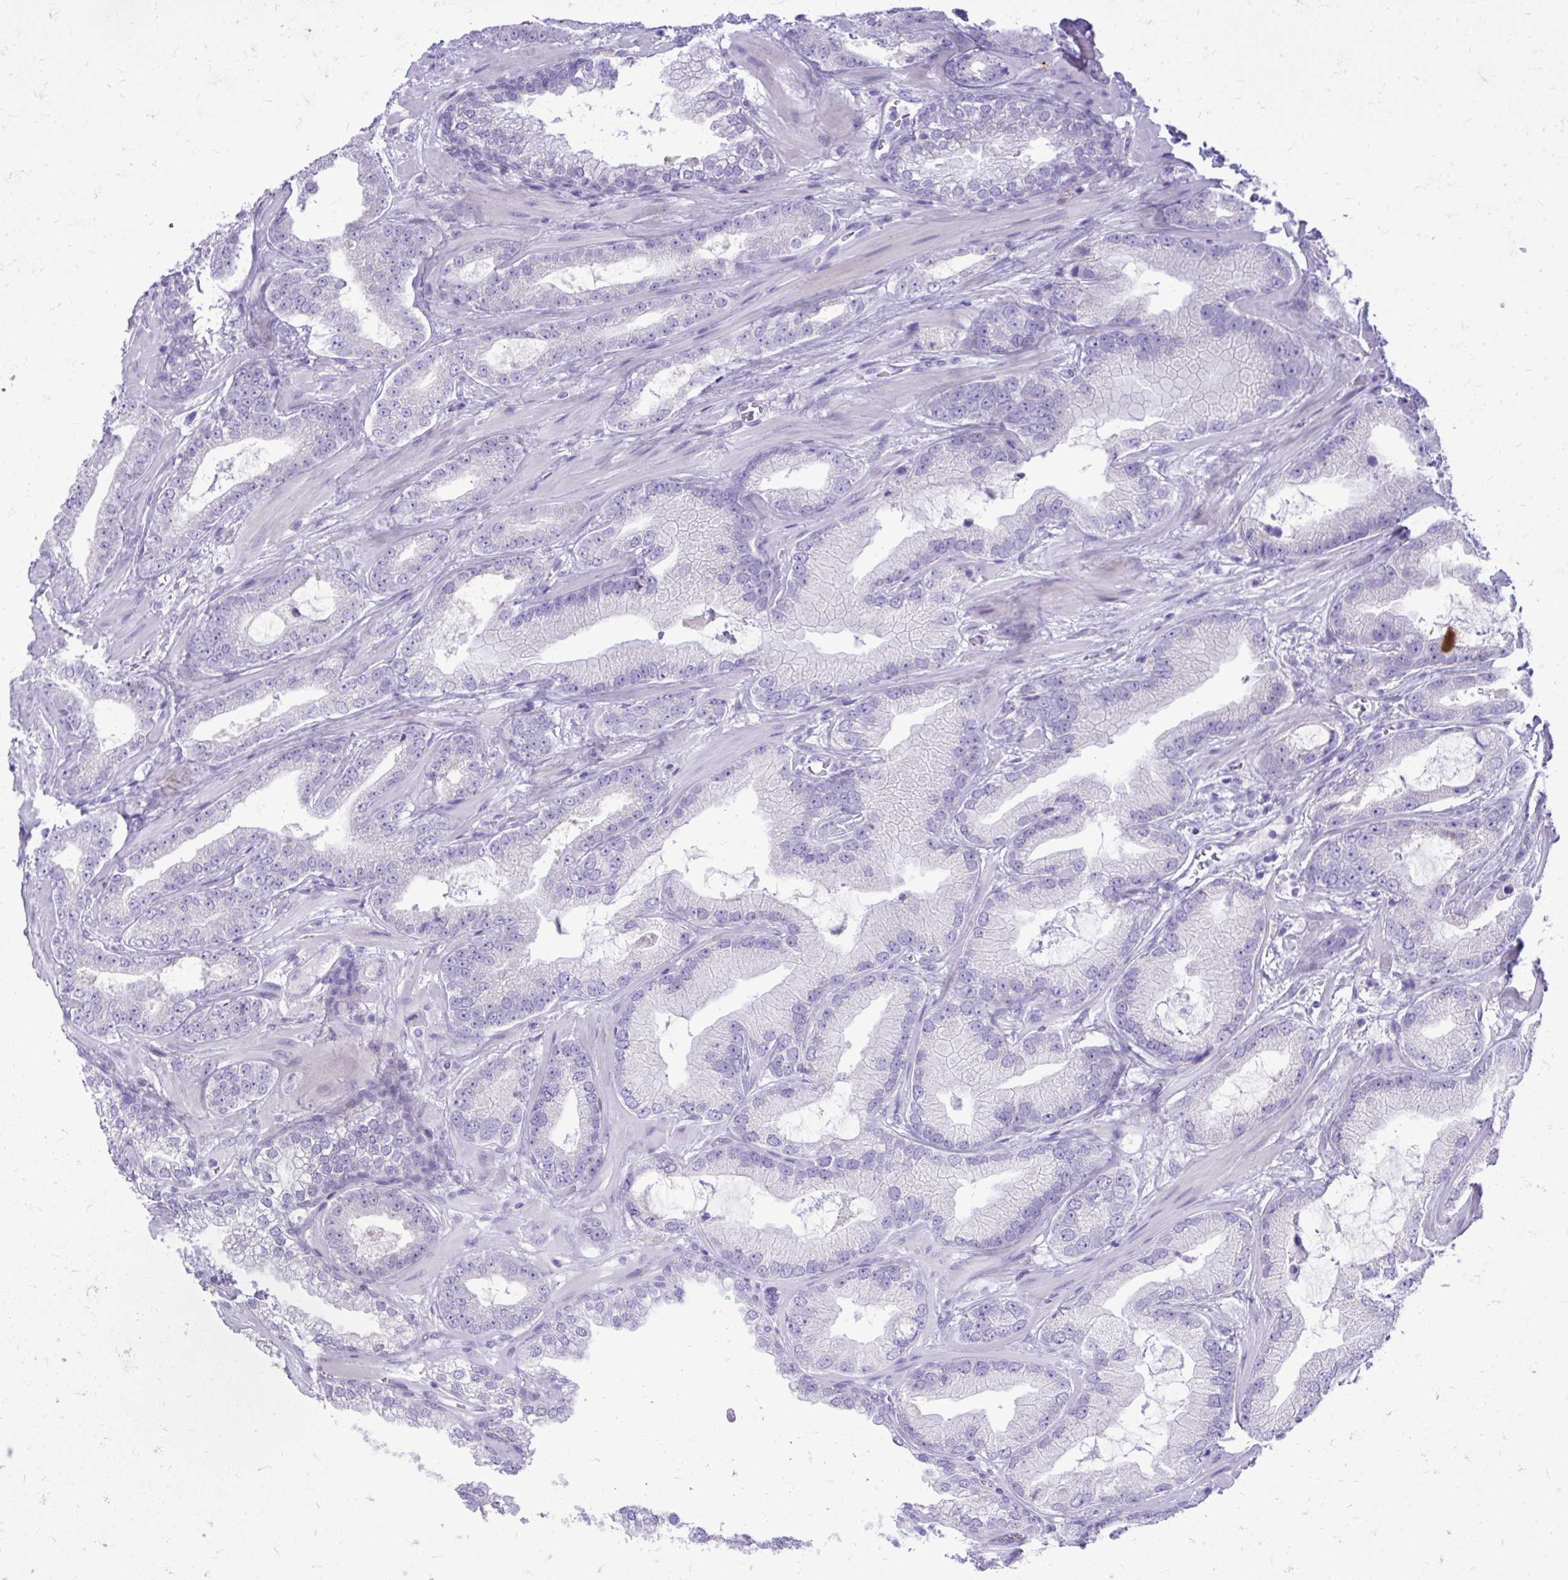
{"staining": {"intensity": "negative", "quantity": "none", "location": "none"}, "tissue": "prostate cancer", "cell_type": "Tumor cells", "image_type": "cancer", "snomed": [{"axis": "morphology", "description": "Adenocarcinoma, Low grade"}, {"axis": "topography", "description": "Prostate"}], "caption": "High magnification brightfield microscopy of prostate cancer stained with DAB (brown) and counterstained with hematoxylin (blue): tumor cells show no significant expression.", "gene": "BCL6B", "patient": {"sex": "male", "age": 62}}